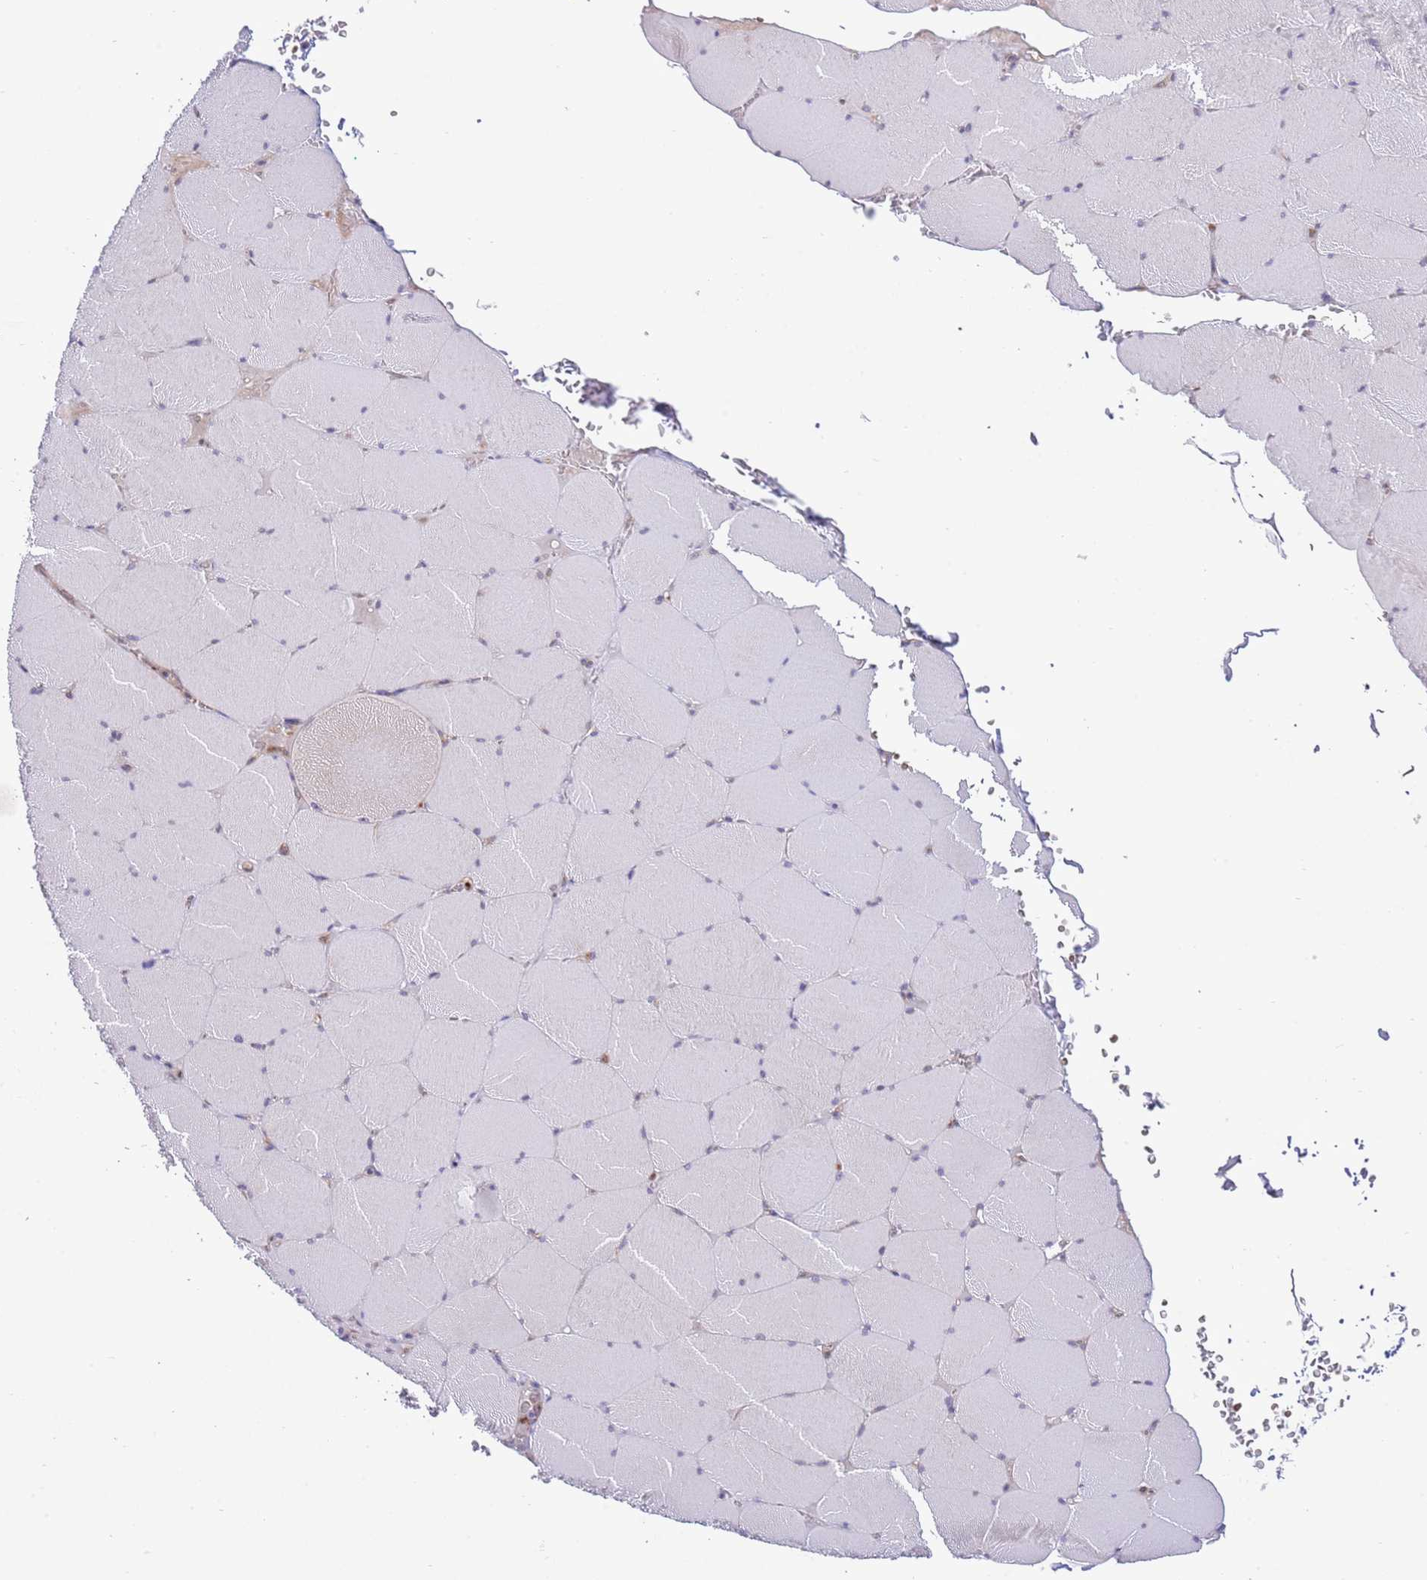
{"staining": {"intensity": "negative", "quantity": "none", "location": "none"}, "tissue": "skeletal muscle", "cell_type": "Myocytes", "image_type": "normal", "snomed": [{"axis": "morphology", "description": "Normal tissue, NOS"}, {"axis": "topography", "description": "Skeletal muscle"}, {"axis": "topography", "description": "Head-Neck"}], "caption": "This is an immunohistochemistry image of benign skeletal muscle. There is no positivity in myocytes.", "gene": "DAND5", "patient": {"sex": "male", "age": 66}}